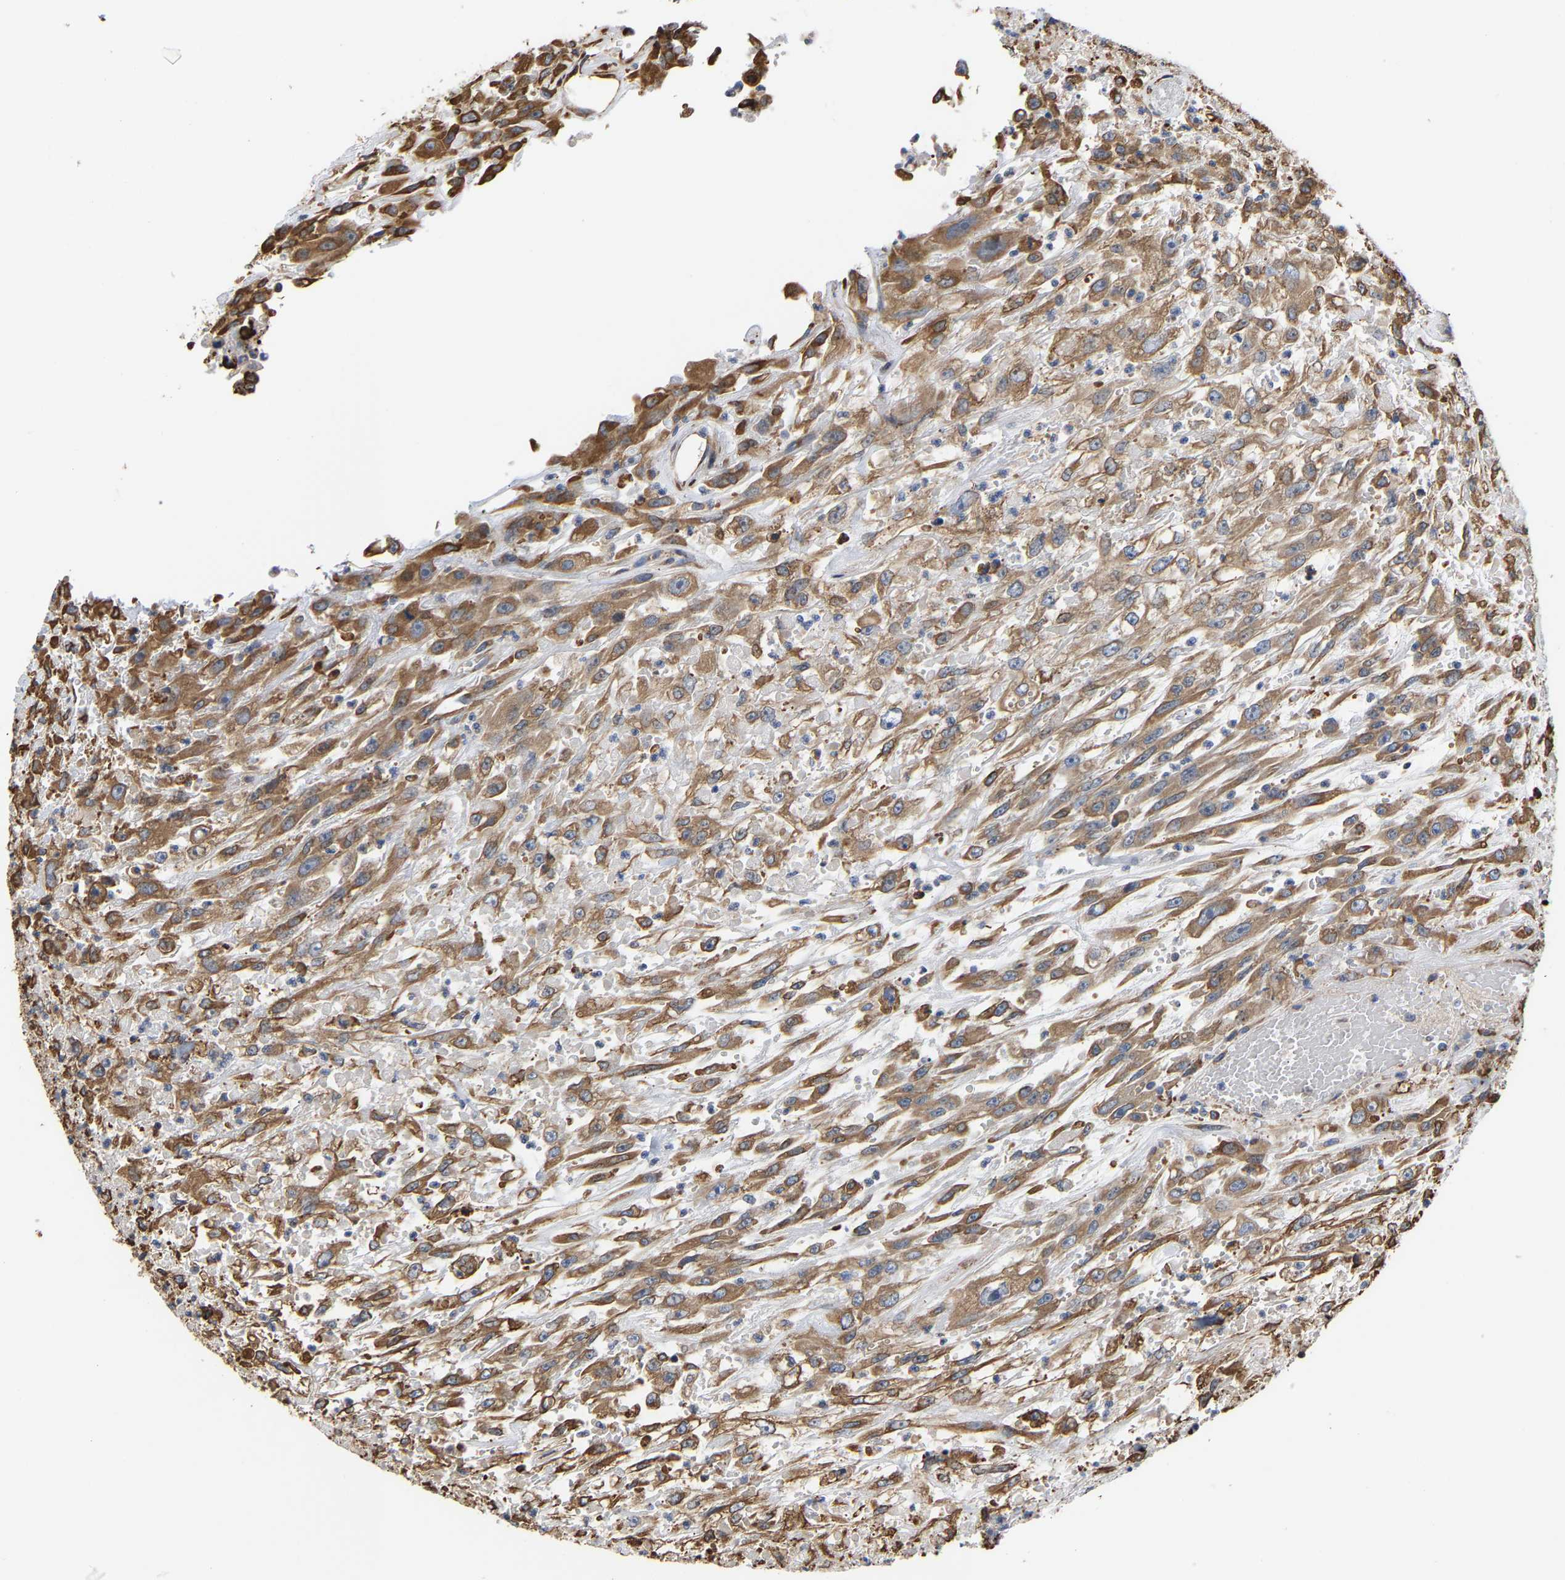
{"staining": {"intensity": "moderate", "quantity": ">75%", "location": "cytoplasmic/membranous"}, "tissue": "urothelial cancer", "cell_type": "Tumor cells", "image_type": "cancer", "snomed": [{"axis": "morphology", "description": "Urothelial carcinoma, High grade"}, {"axis": "topography", "description": "Urinary bladder"}], "caption": "High-magnification brightfield microscopy of urothelial cancer stained with DAB (3,3'-diaminobenzidine) (brown) and counterstained with hematoxylin (blue). tumor cells exhibit moderate cytoplasmic/membranous staining is present in about>75% of cells.", "gene": "ARAP1", "patient": {"sex": "male", "age": 46}}